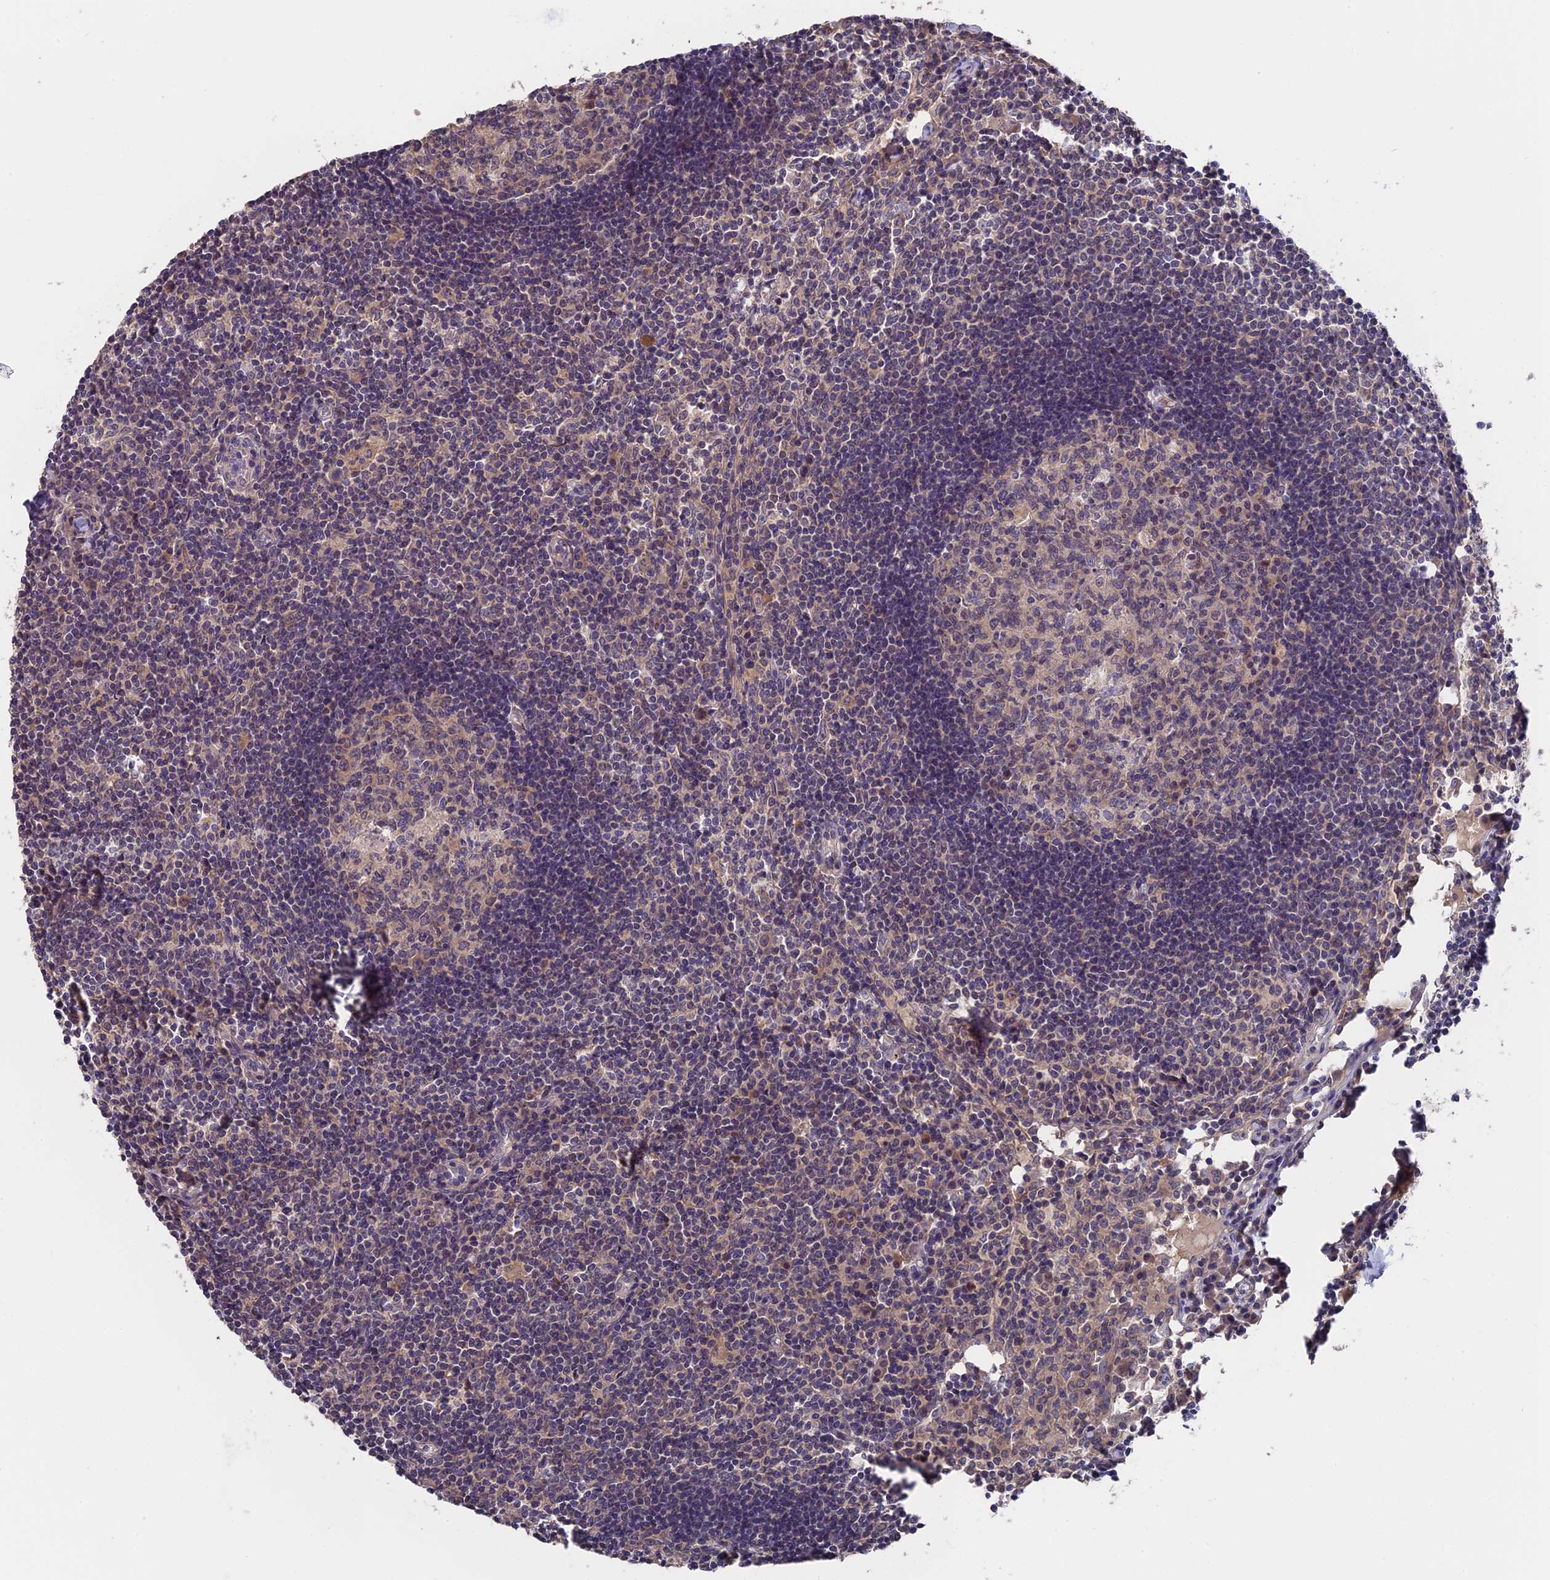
{"staining": {"intensity": "weak", "quantity": "25%-75%", "location": "cytoplasmic/membranous"}, "tissue": "lymph node", "cell_type": "Germinal center cells", "image_type": "normal", "snomed": [{"axis": "morphology", "description": "Normal tissue, NOS"}, {"axis": "topography", "description": "Lymph node"}], "caption": "Immunohistochemistry (DAB (3,3'-diaminobenzidine)) staining of benign human lymph node displays weak cytoplasmic/membranous protein expression in approximately 25%-75% of germinal center cells. (DAB (3,3'-diaminobenzidine) IHC with brightfield microscopy, high magnification).", "gene": "ZCCHC2", "patient": {"sex": "female", "age": 55}}